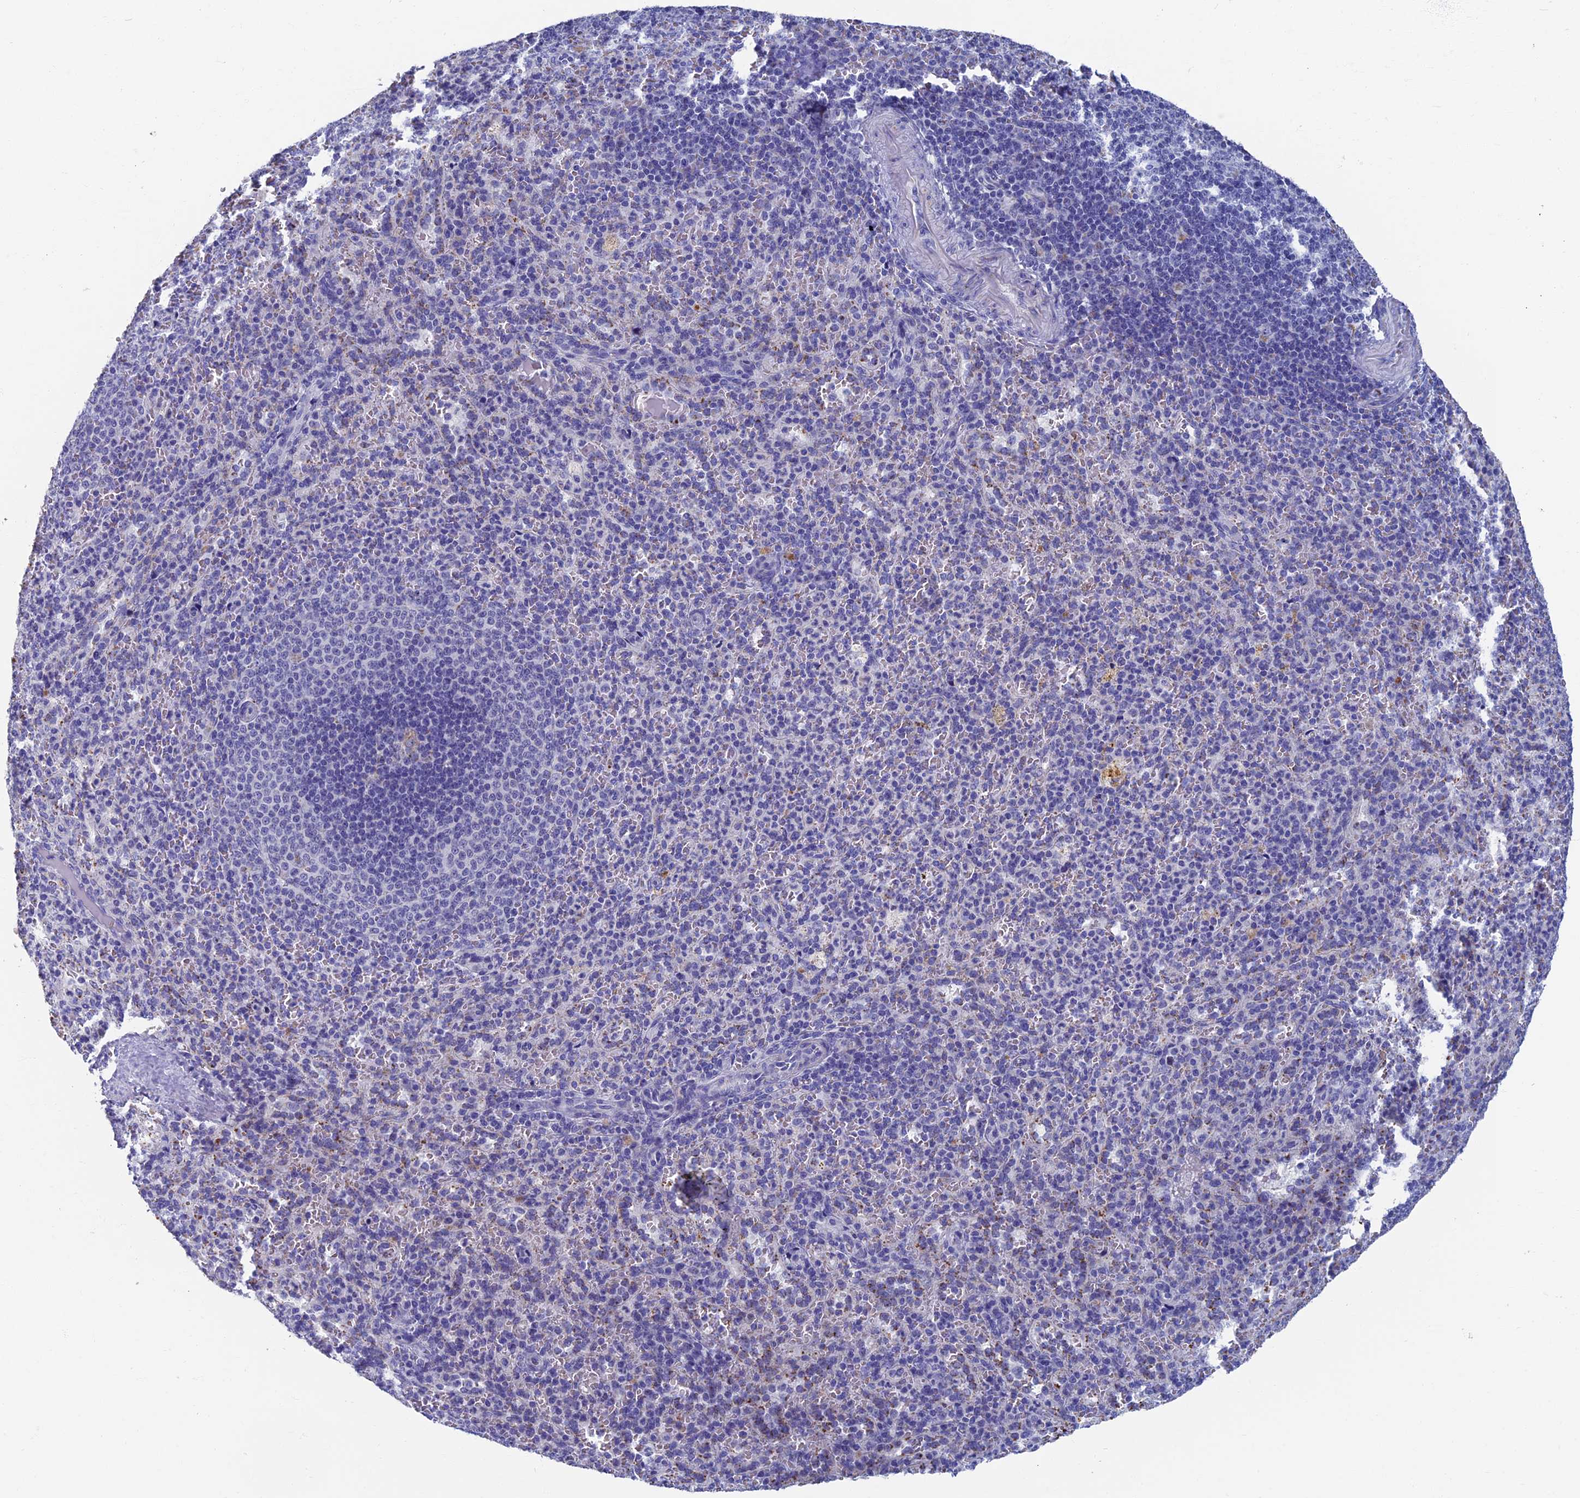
{"staining": {"intensity": "negative", "quantity": "none", "location": "none"}, "tissue": "spleen", "cell_type": "Cells in red pulp", "image_type": "normal", "snomed": [{"axis": "morphology", "description": "Normal tissue, NOS"}, {"axis": "topography", "description": "Spleen"}], "caption": "Immunohistochemistry histopathology image of benign human spleen stained for a protein (brown), which reveals no expression in cells in red pulp.", "gene": "OAT", "patient": {"sex": "female", "age": 21}}